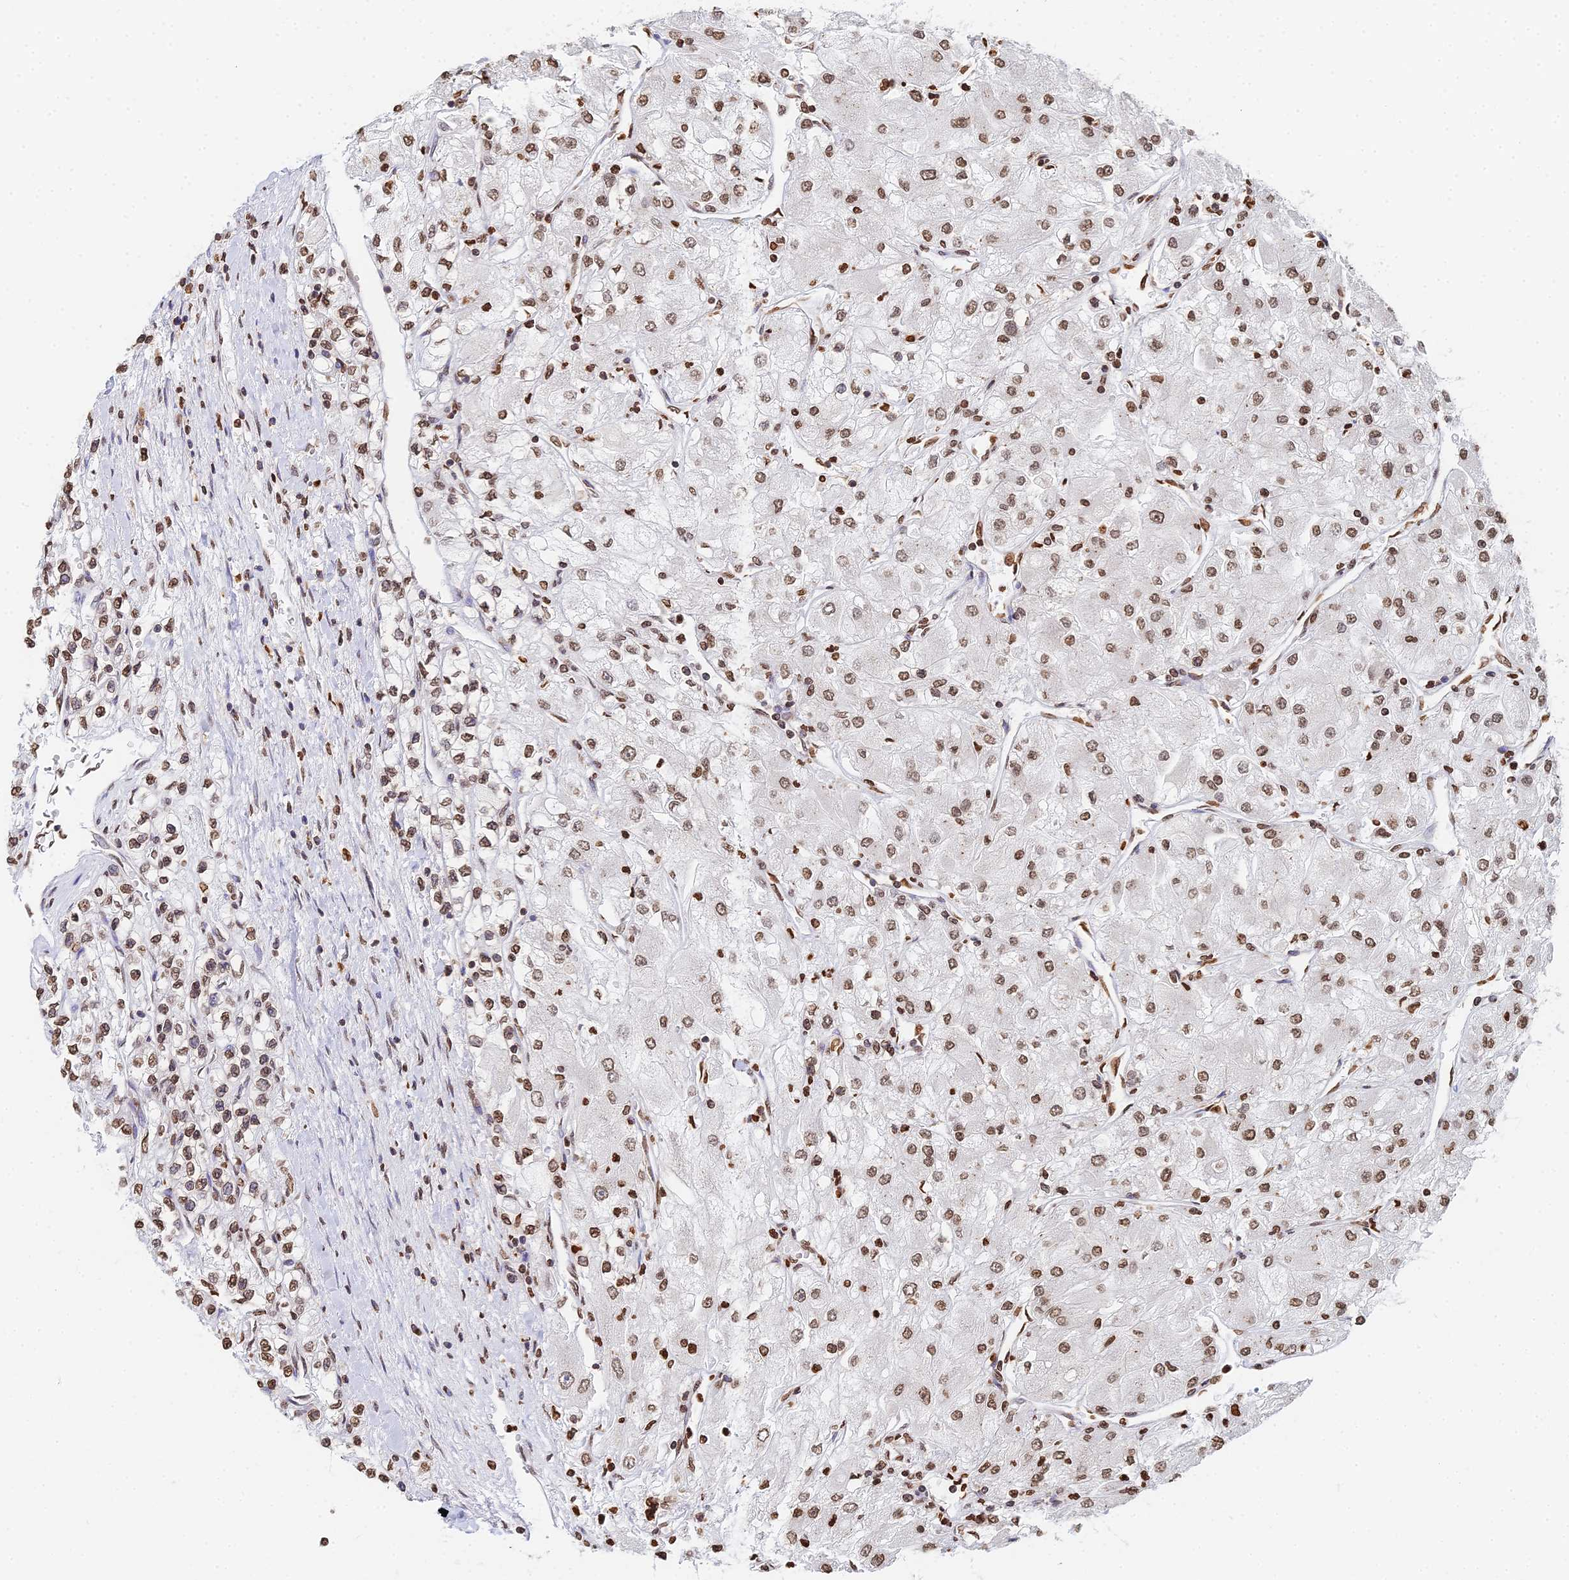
{"staining": {"intensity": "moderate", "quantity": ">75%", "location": "nuclear"}, "tissue": "renal cancer", "cell_type": "Tumor cells", "image_type": "cancer", "snomed": [{"axis": "morphology", "description": "Adenocarcinoma, NOS"}, {"axis": "topography", "description": "Kidney"}], "caption": "Tumor cells show medium levels of moderate nuclear staining in approximately >75% of cells in renal cancer (adenocarcinoma).", "gene": "GBP3", "patient": {"sex": "male", "age": 80}}